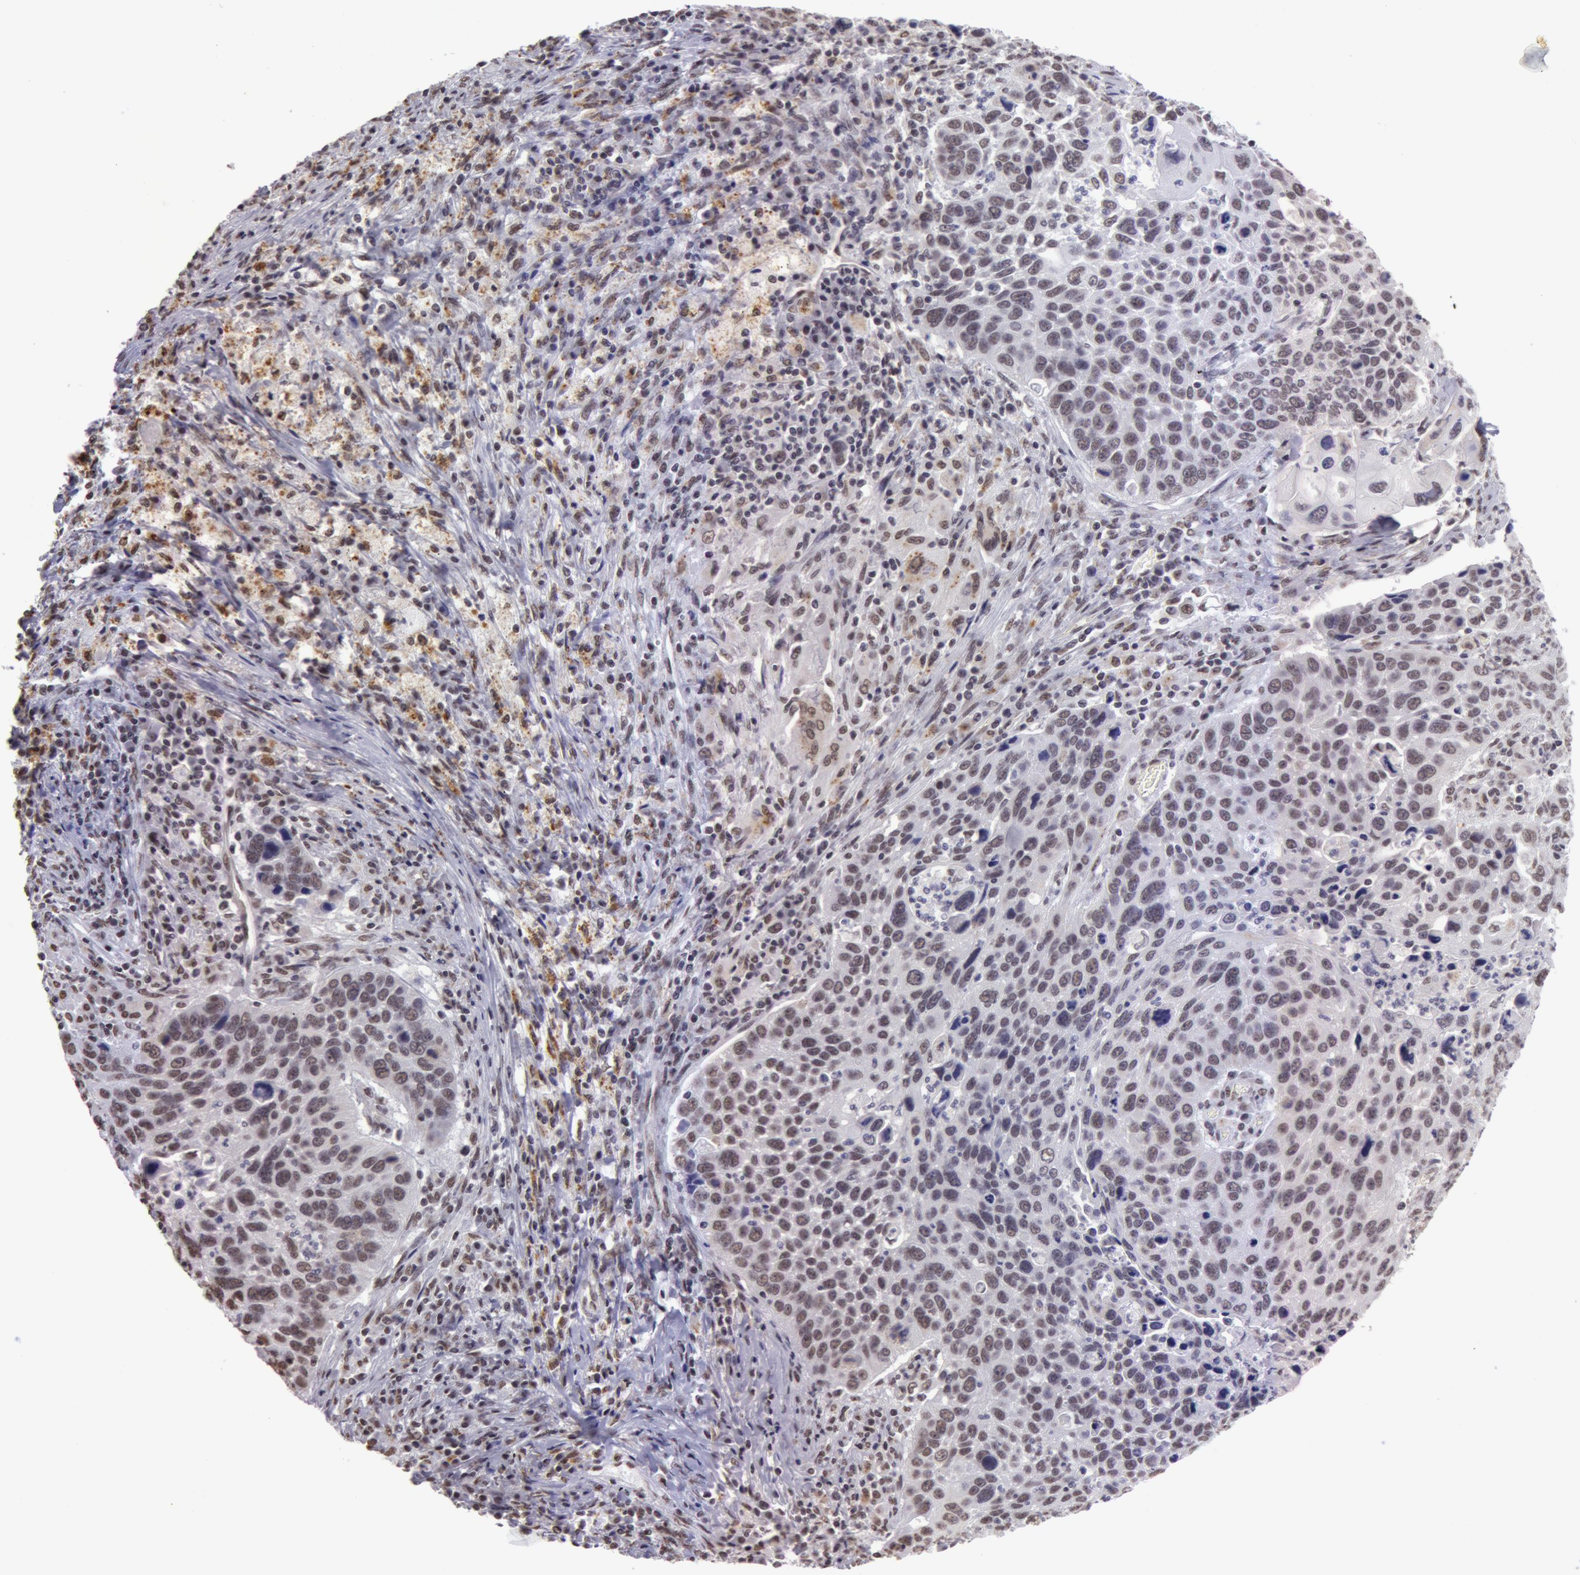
{"staining": {"intensity": "weak", "quantity": ">75%", "location": "nuclear"}, "tissue": "lung cancer", "cell_type": "Tumor cells", "image_type": "cancer", "snomed": [{"axis": "morphology", "description": "Squamous cell carcinoma, NOS"}, {"axis": "topography", "description": "Lung"}], "caption": "DAB (3,3'-diaminobenzidine) immunohistochemical staining of human lung squamous cell carcinoma shows weak nuclear protein expression in approximately >75% of tumor cells.", "gene": "VRTN", "patient": {"sex": "male", "age": 68}}